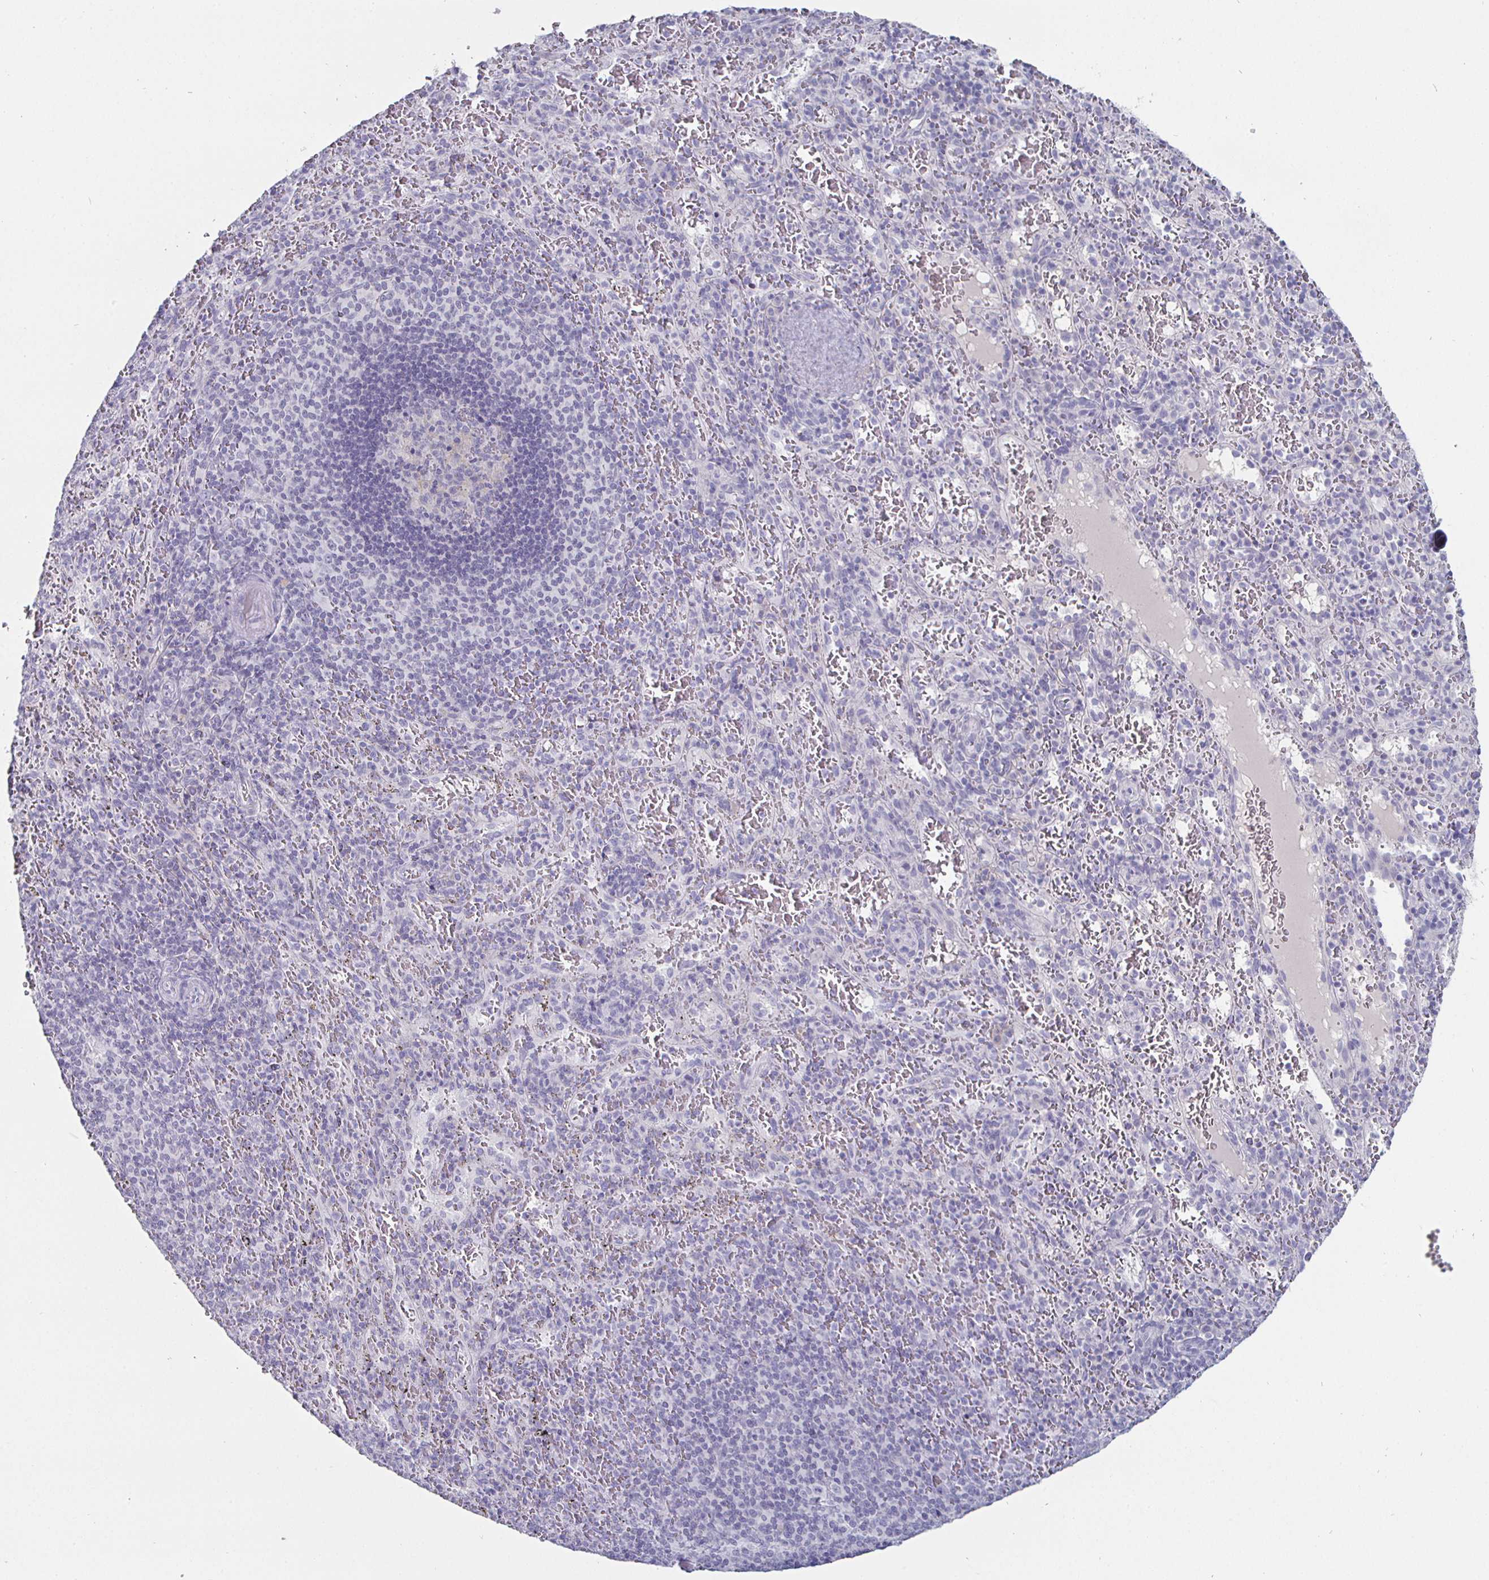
{"staining": {"intensity": "negative", "quantity": "none", "location": "none"}, "tissue": "spleen", "cell_type": "Cells in red pulp", "image_type": "normal", "snomed": [{"axis": "morphology", "description": "Normal tissue, NOS"}, {"axis": "topography", "description": "Spleen"}], "caption": "This photomicrograph is of normal spleen stained with immunohistochemistry (IHC) to label a protein in brown with the nuclei are counter-stained blue. There is no staining in cells in red pulp.", "gene": "ENPP1", "patient": {"sex": "male", "age": 57}}